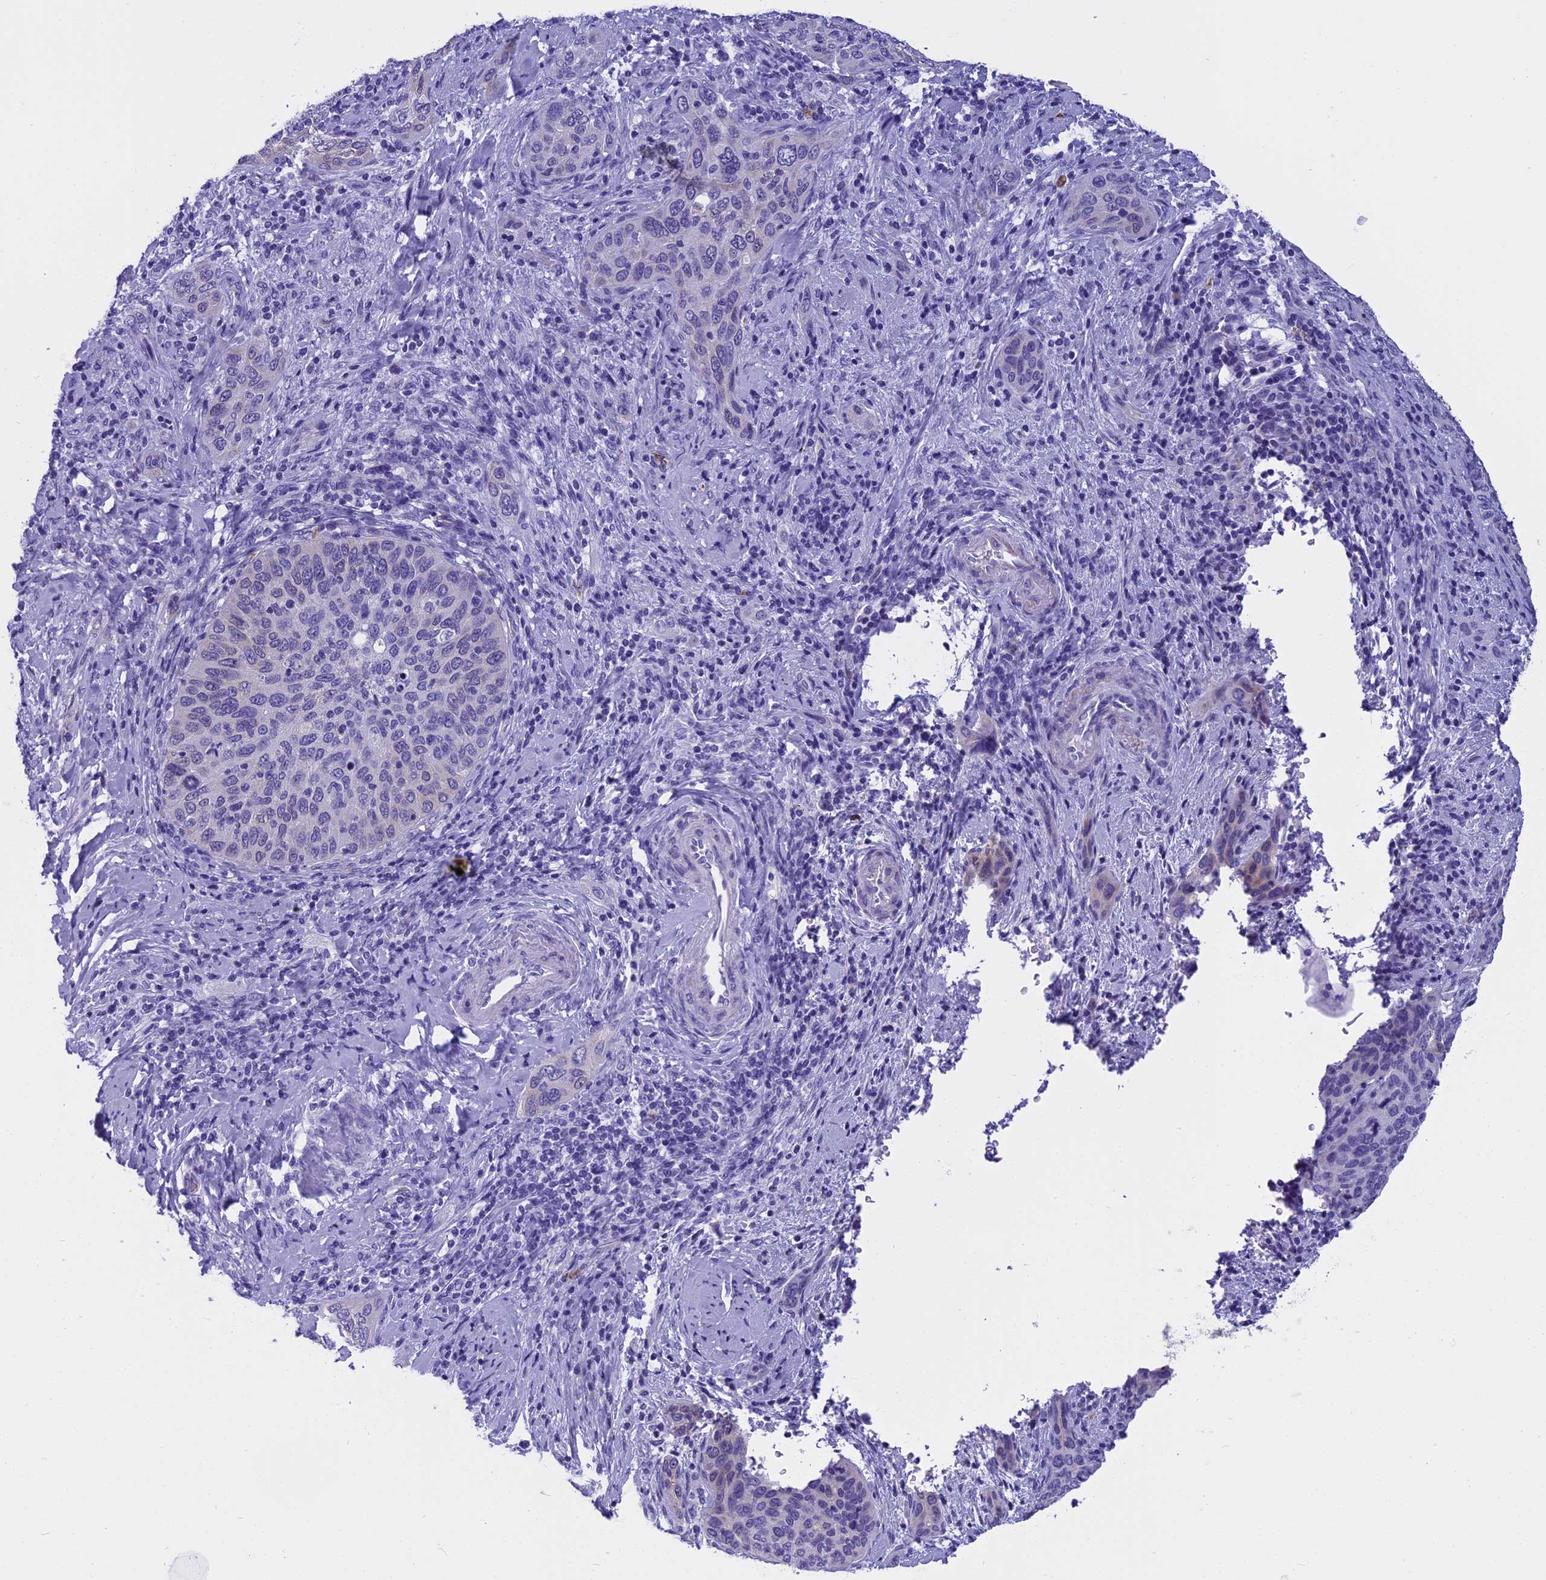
{"staining": {"intensity": "negative", "quantity": "none", "location": "none"}, "tissue": "cervical cancer", "cell_type": "Tumor cells", "image_type": "cancer", "snomed": [{"axis": "morphology", "description": "Squamous cell carcinoma, NOS"}, {"axis": "topography", "description": "Cervix"}], "caption": "A micrograph of human cervical cancer (squamous cell carcinoma) is negative for staining in tumor cells.", "gene": "KCTD14", "patient": {"sex": "female", "age": 60}}